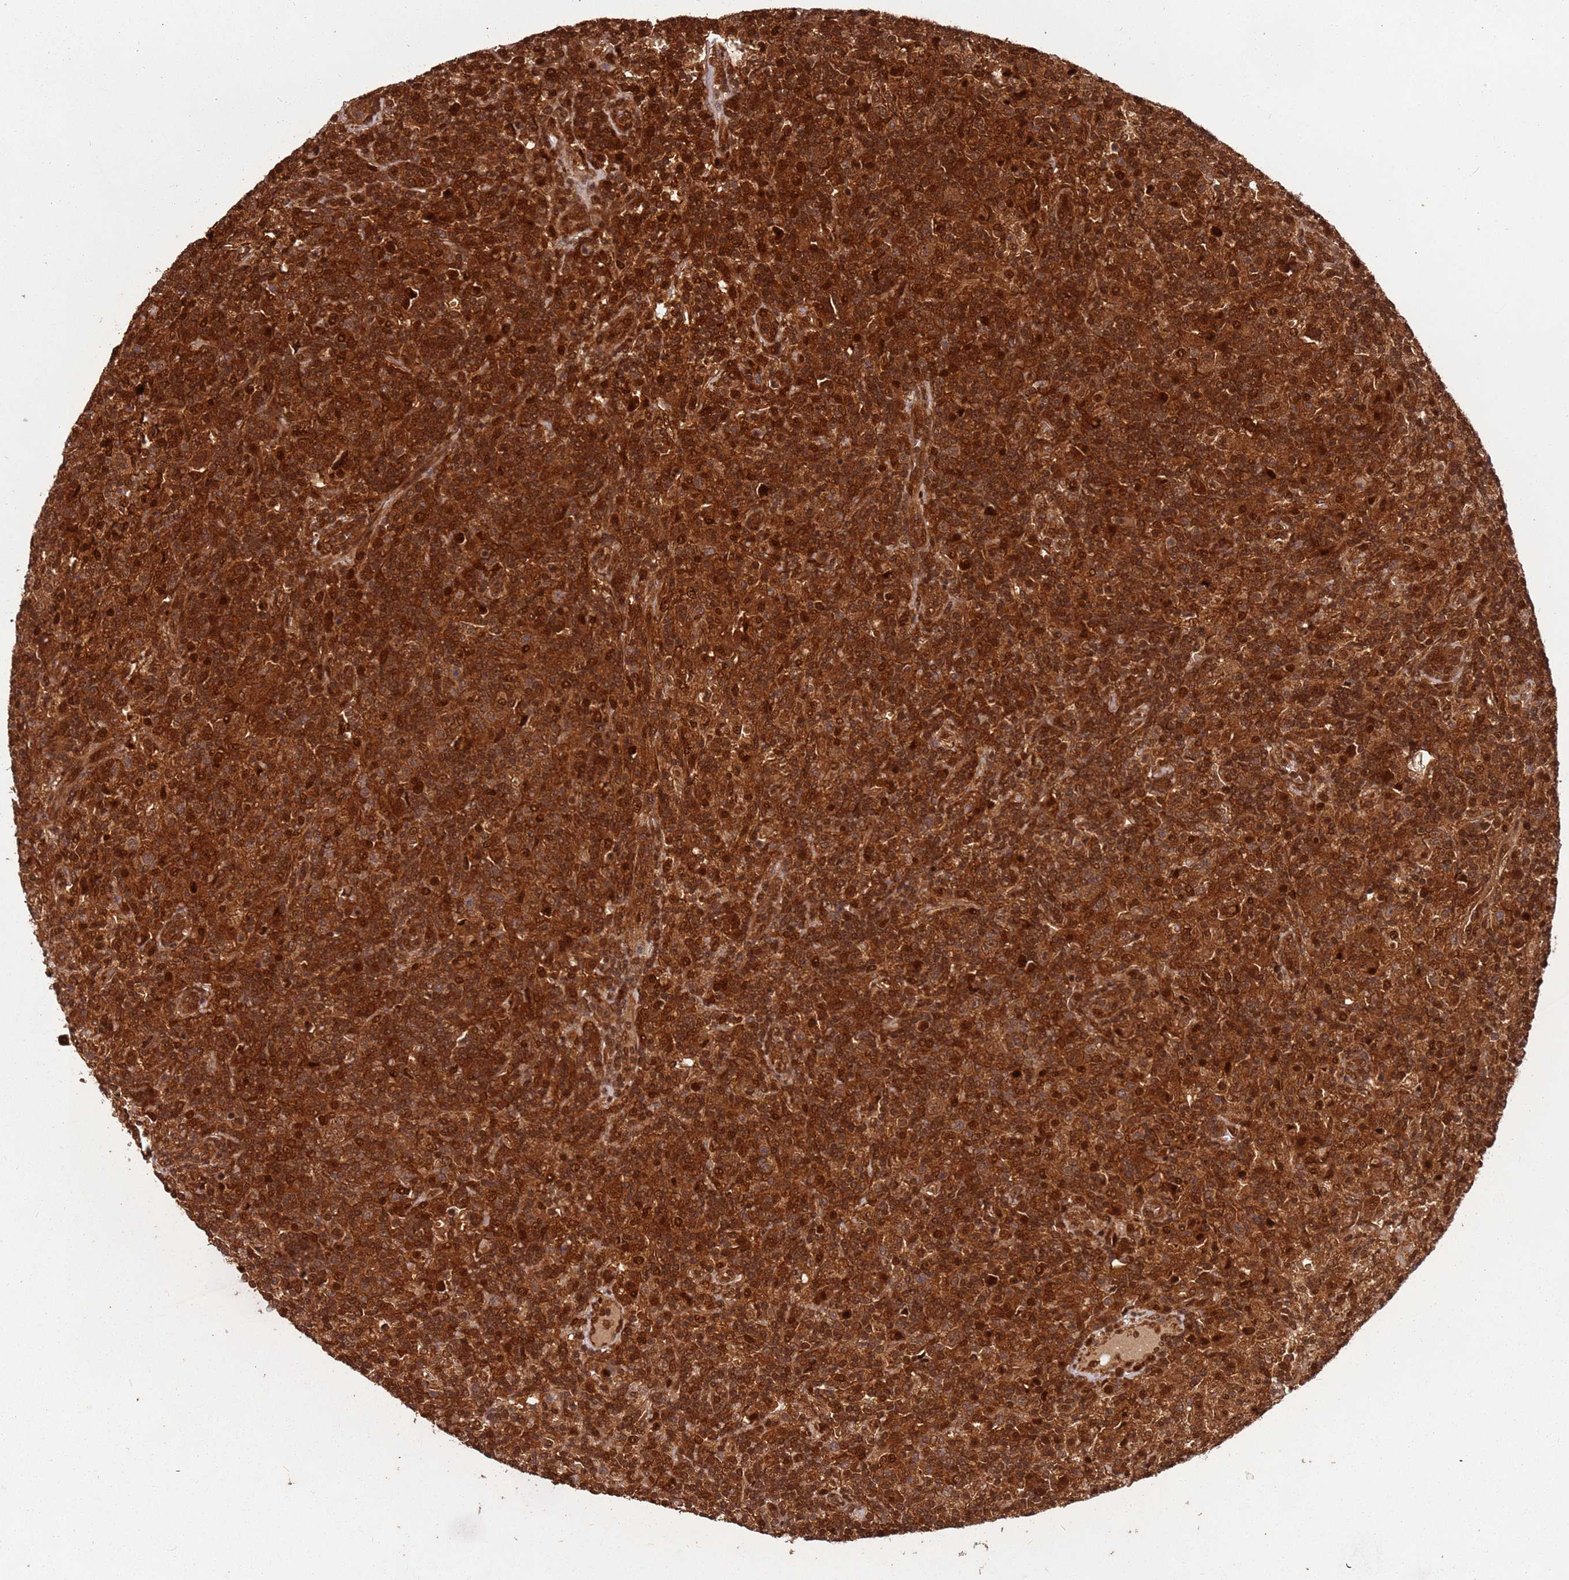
{"staining": {"intensity": "moderate", "quantity": ">75%", "location": "cytoplasmic/membranous,nuclear"}, "tissue": "lymphoma", "cell_type": "Tumor cells", "image_type": "cancer", "snomed": [{"axis": "morphology", "description": "Hodgkin's disease, NOS"}, {"axis": "topography", "description": "Lymph node"}], "caption": "Tumor cells show medium levels of moderate cytoplasmic/membranous and nuclear staining in about >75% of cells in Hodgkin's disease.", "gene": "PGLS", "patient": {"sex": "male", "age": 70}}